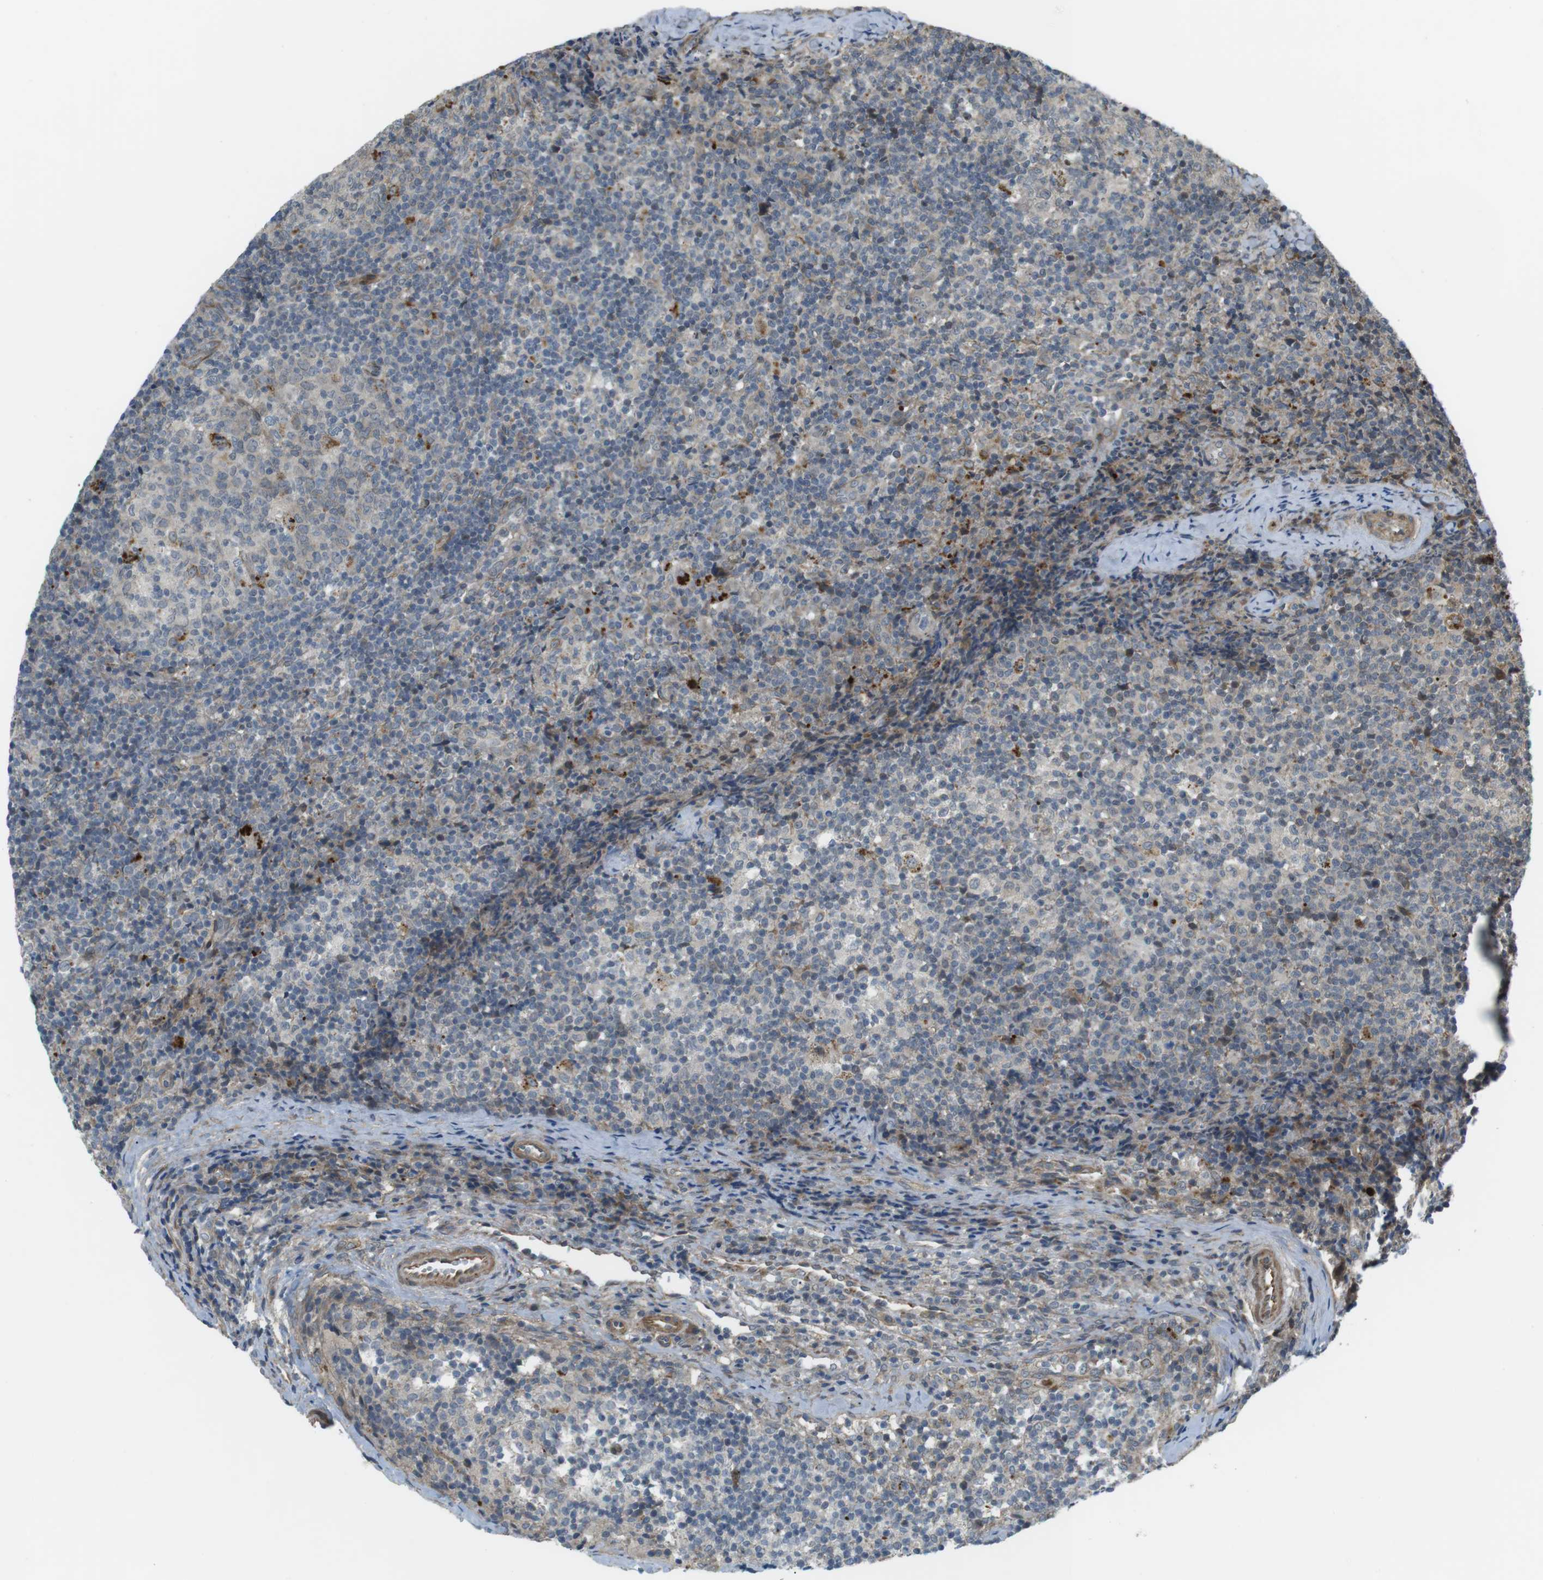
{"staining": {"intensity": "moderate", "quantity": "<25%", "location": "cytoplasmic/membranous"}, "tissue": "lymph node", "cell_type": "Germinal center cells", "image_type": "normal", "snomed": [{"axis": "morphology", "description": "Normal tissue, NOS"}, {"axis": "morphology", "description": "Inflammation, NOS"}, {"axis": "topography", "description": "Lymph node"}], "caption": "Protein staining of unremarkable lymph node reveals moderate cytoplasmic/membranous staining in approximately <25% of germinal center cells. The protein of interest is stained brown, and the nuclei are stained in blue (DAB IHC with brightfield microscopy, high magnification).", "gene": "KANK2", "patient": {"sex": "male", "age": 55}}